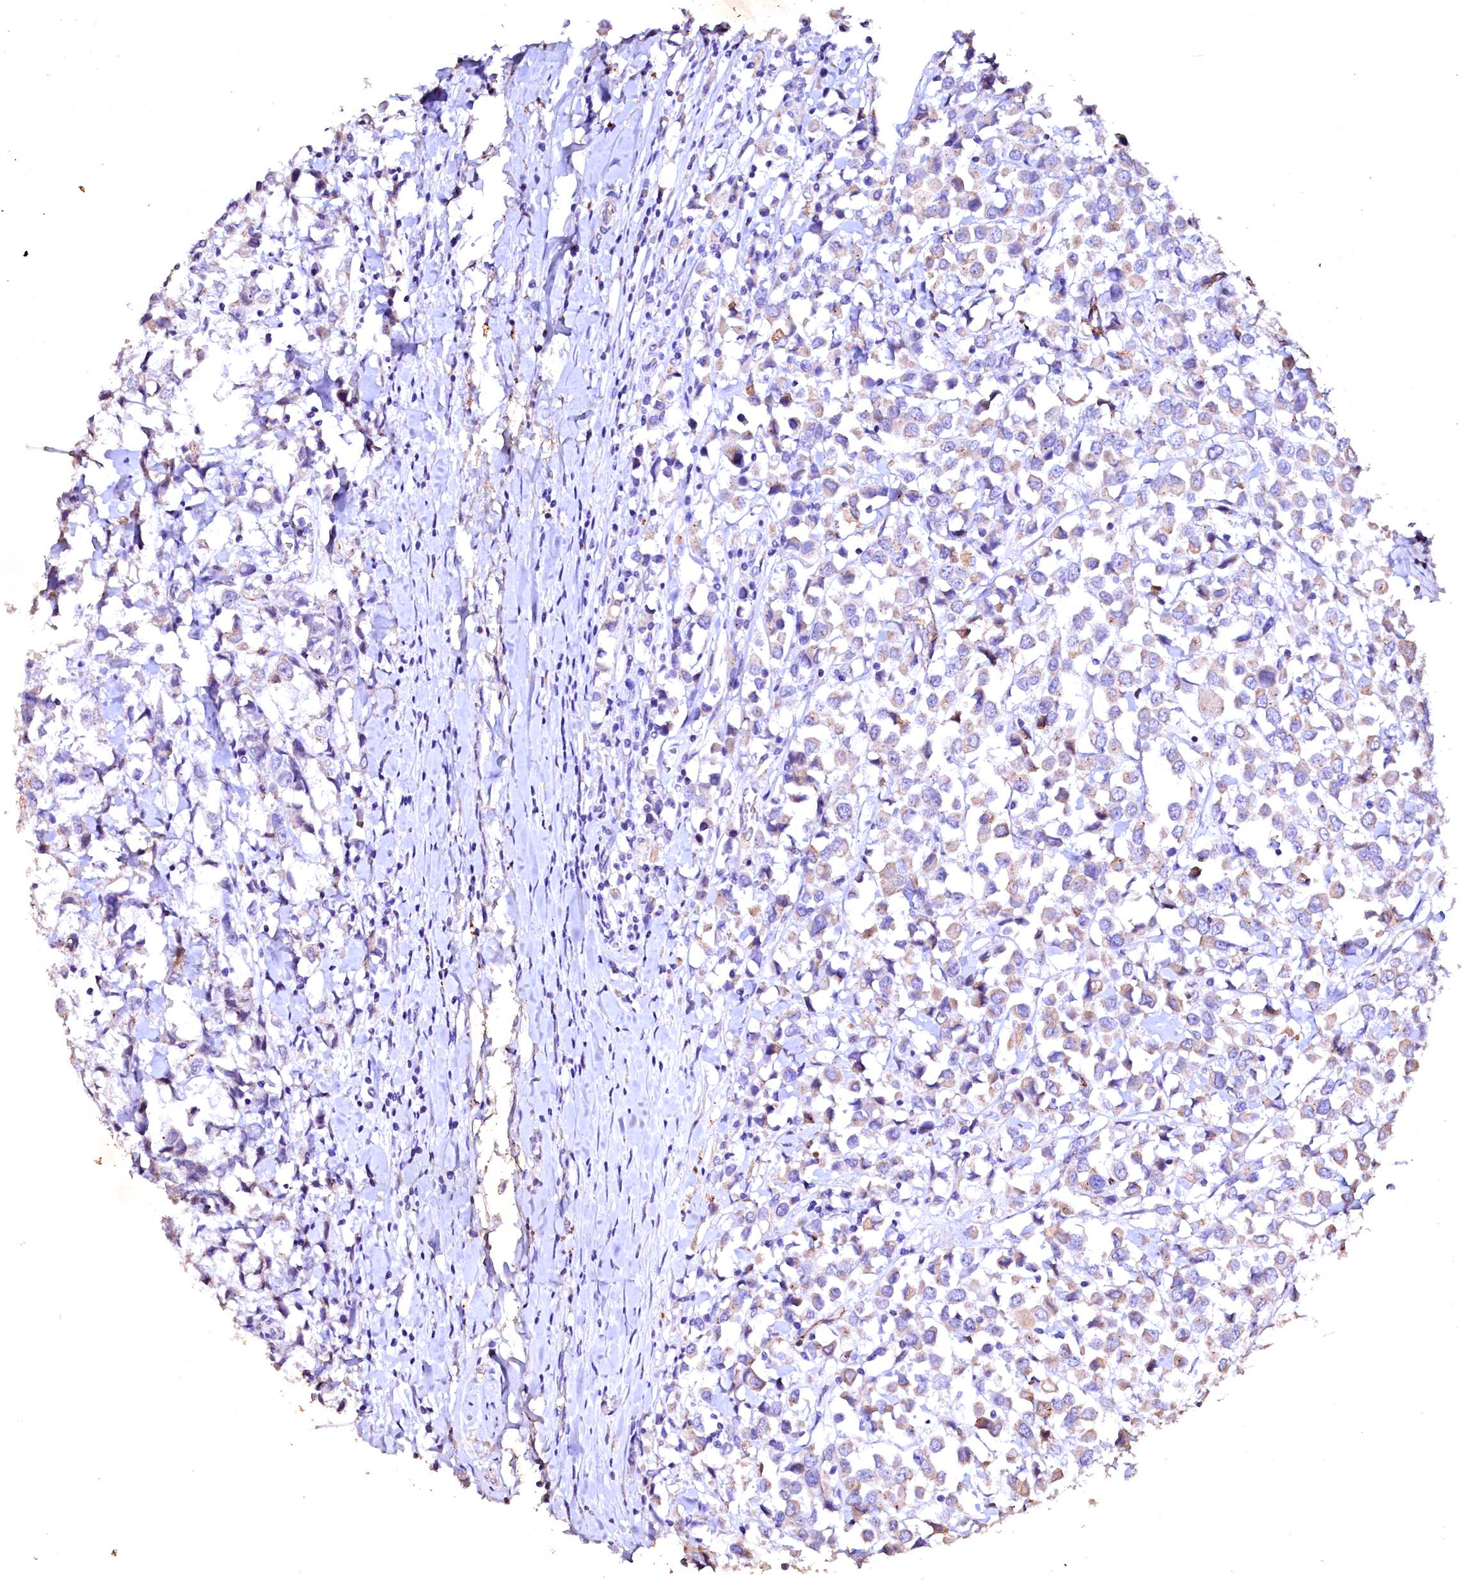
{"staining": {"intensity": "weak", "quantity": "<25%", "location": "cytoplasmic/membranous"}, "tissue": "breast cancer", "cell_type": "Tumor cells", "image_type": "cancer", "snomed": [{"axis": "morphology", "description": "Duct carcinoma"}, {"axis": "topography", "description": "Breast"}], "caption": "IHC photomicrograph of human intraductal carcinoma (breast) stained for a protein (brown), which shows no staining in tumor cells.", "gene": "VPS36", "patient": {"sex": "female", "age": 61}}